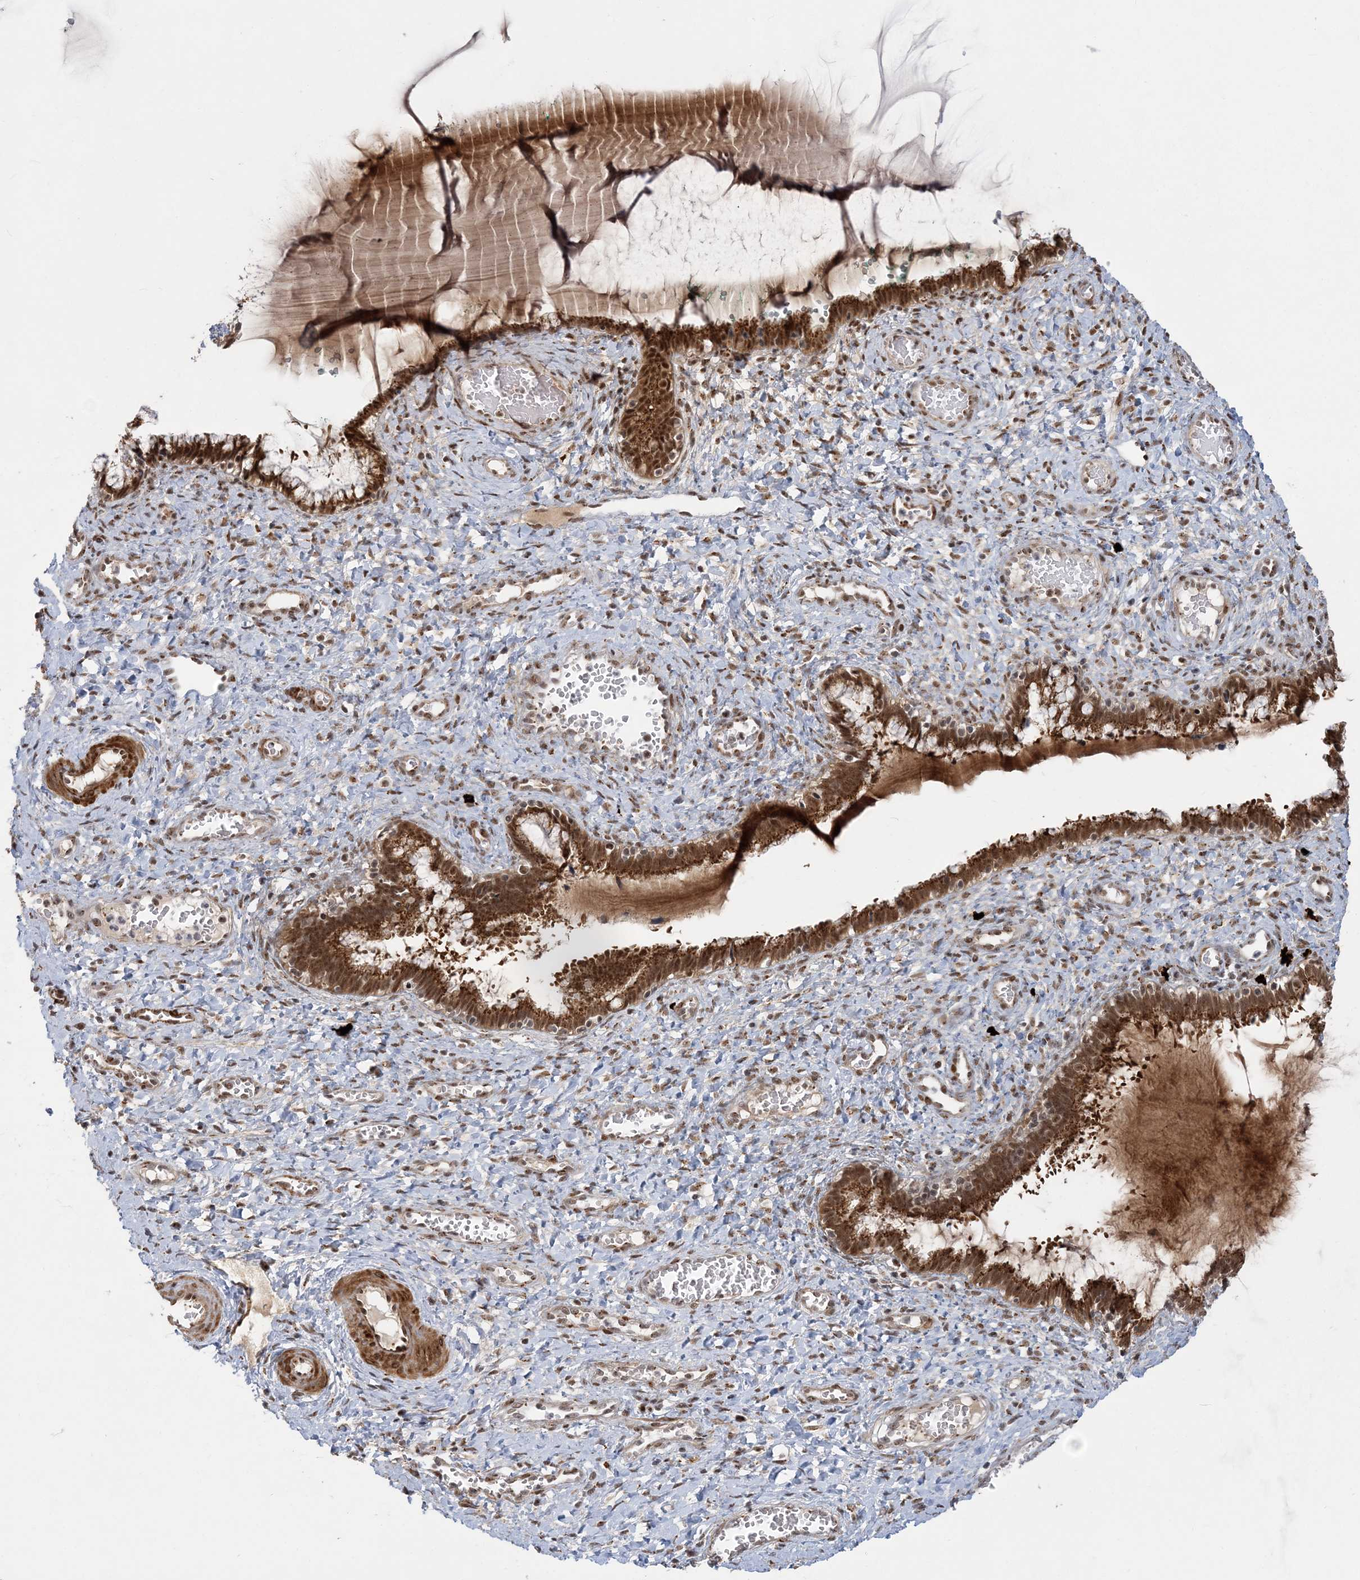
{"staining": {"intensity": "strong", "quantity": ">75%", "location": "cytoplasmic/membranous,nuclear"}, "tissue": "cervix", "cell_type": "Glandular cells", "image_type": "normal", "snomed": [{"axis": "morphology", "description": "Normal tissue, NOS"}, {"axis": "morphology", "description": "Adenocarcinoma, NOS"}, {"axis": "topography", "description": "Cervix"}], "caption": "Cervix stained for a protein (brown) exhibits strong cytoplasmic/membranous,nuclear positive positivity in about >75% of glandular cells.", "gene": "PLRG1", "patient": {"sex": "female", "age": 29}}